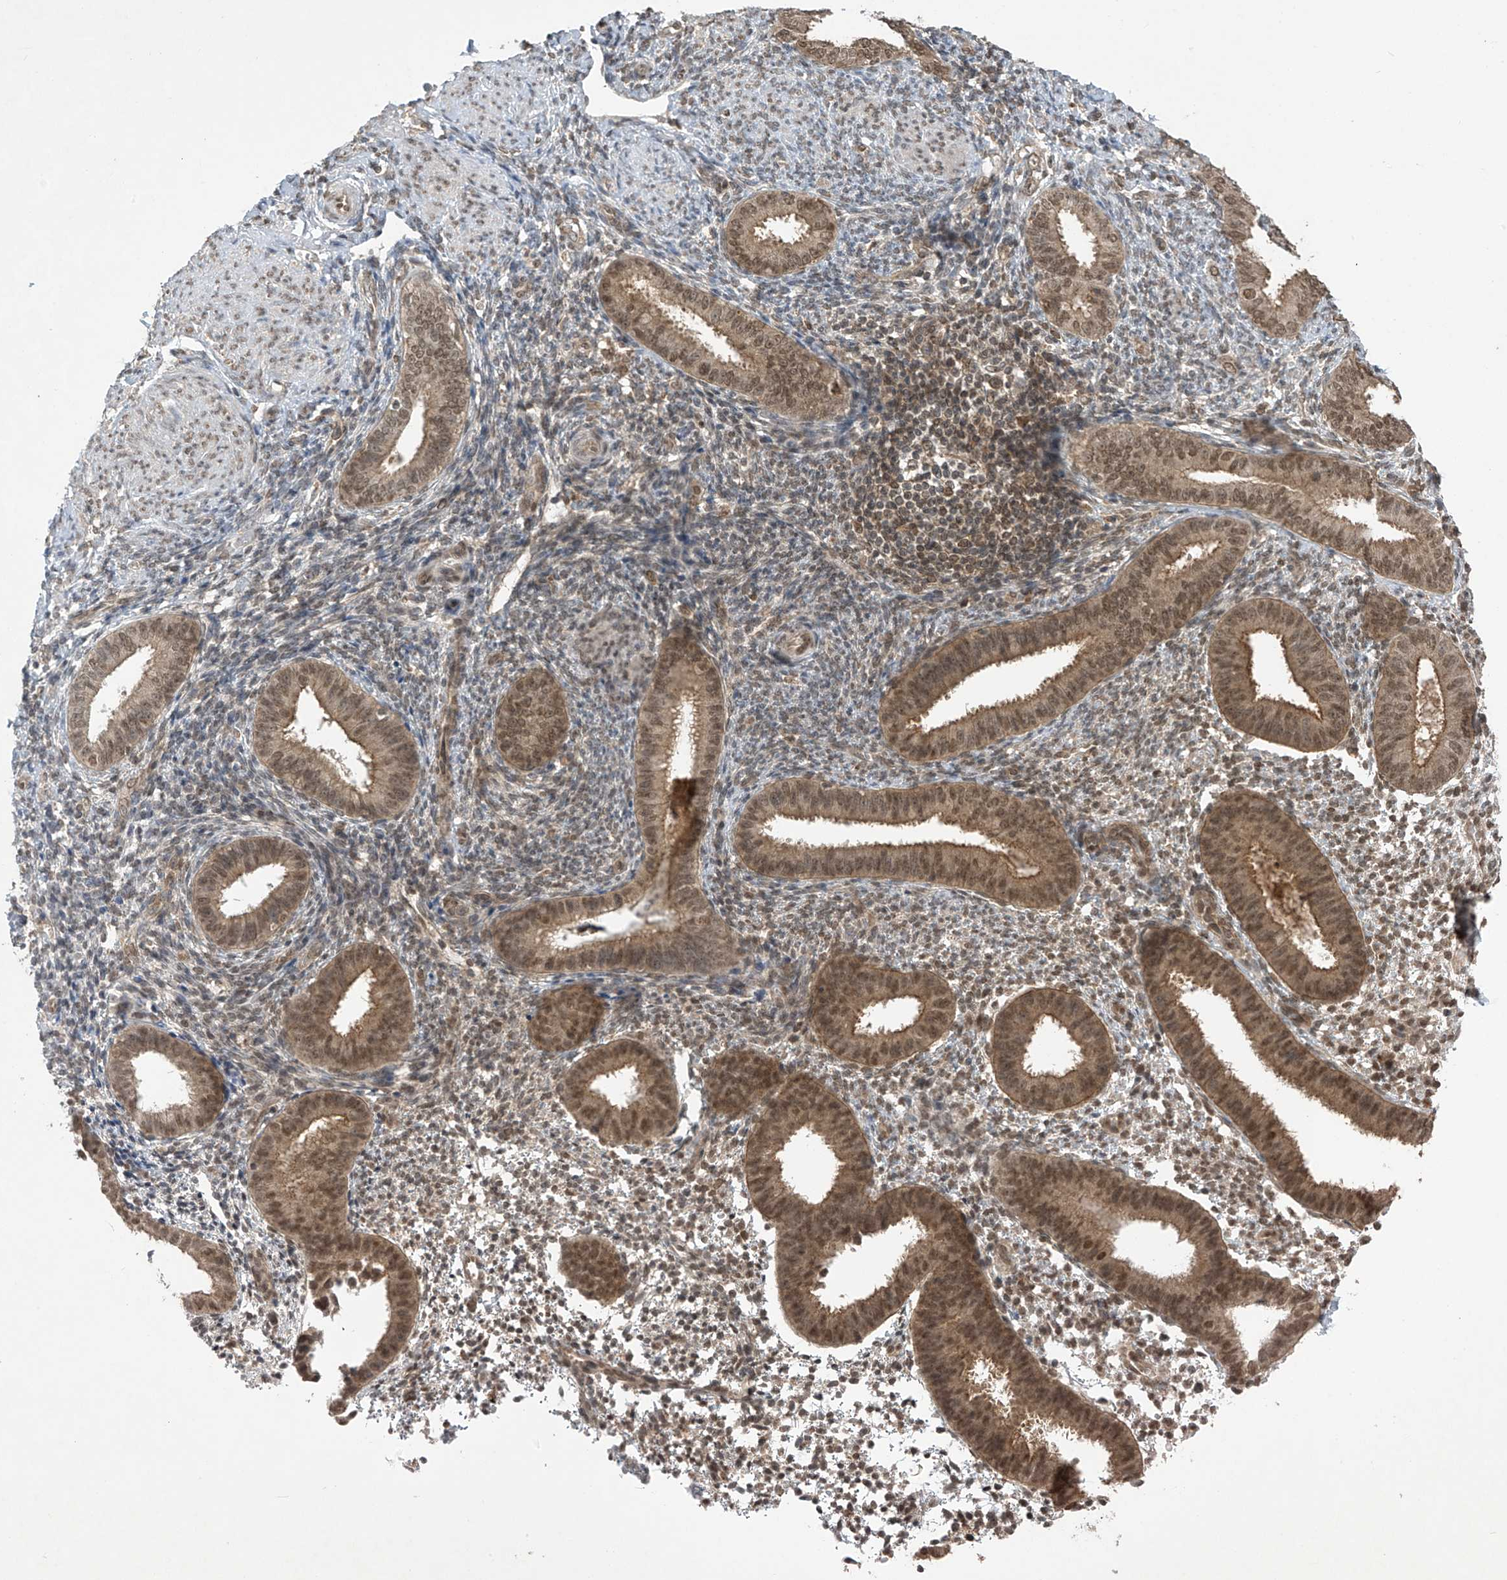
{"staining": {"intensity": "moderate", "quantity": "<25%", "location": "cytoplasmic/membranous,nuclear"}, "tissue": "endometrium", "cell_type": "Cells in endometrial stroma", "image_type": "normal", "snomed": [{"axis": "morphology", "description": "Normal tissue, NOS"}, {"axis": "topography", "description": "Uterus"}, {"axis": "topography", "description": "Endometrium"}], "caption": "A photomicrograph showing moderate cytoplasmic/membranous,nuclear staining in approximately <25% of cells in endometrial stroma in benign endometrium, as visualized by brown immunohistochemical staining.", "gene": "LCOR", "patient": {"sex": "female", "age": 48}}